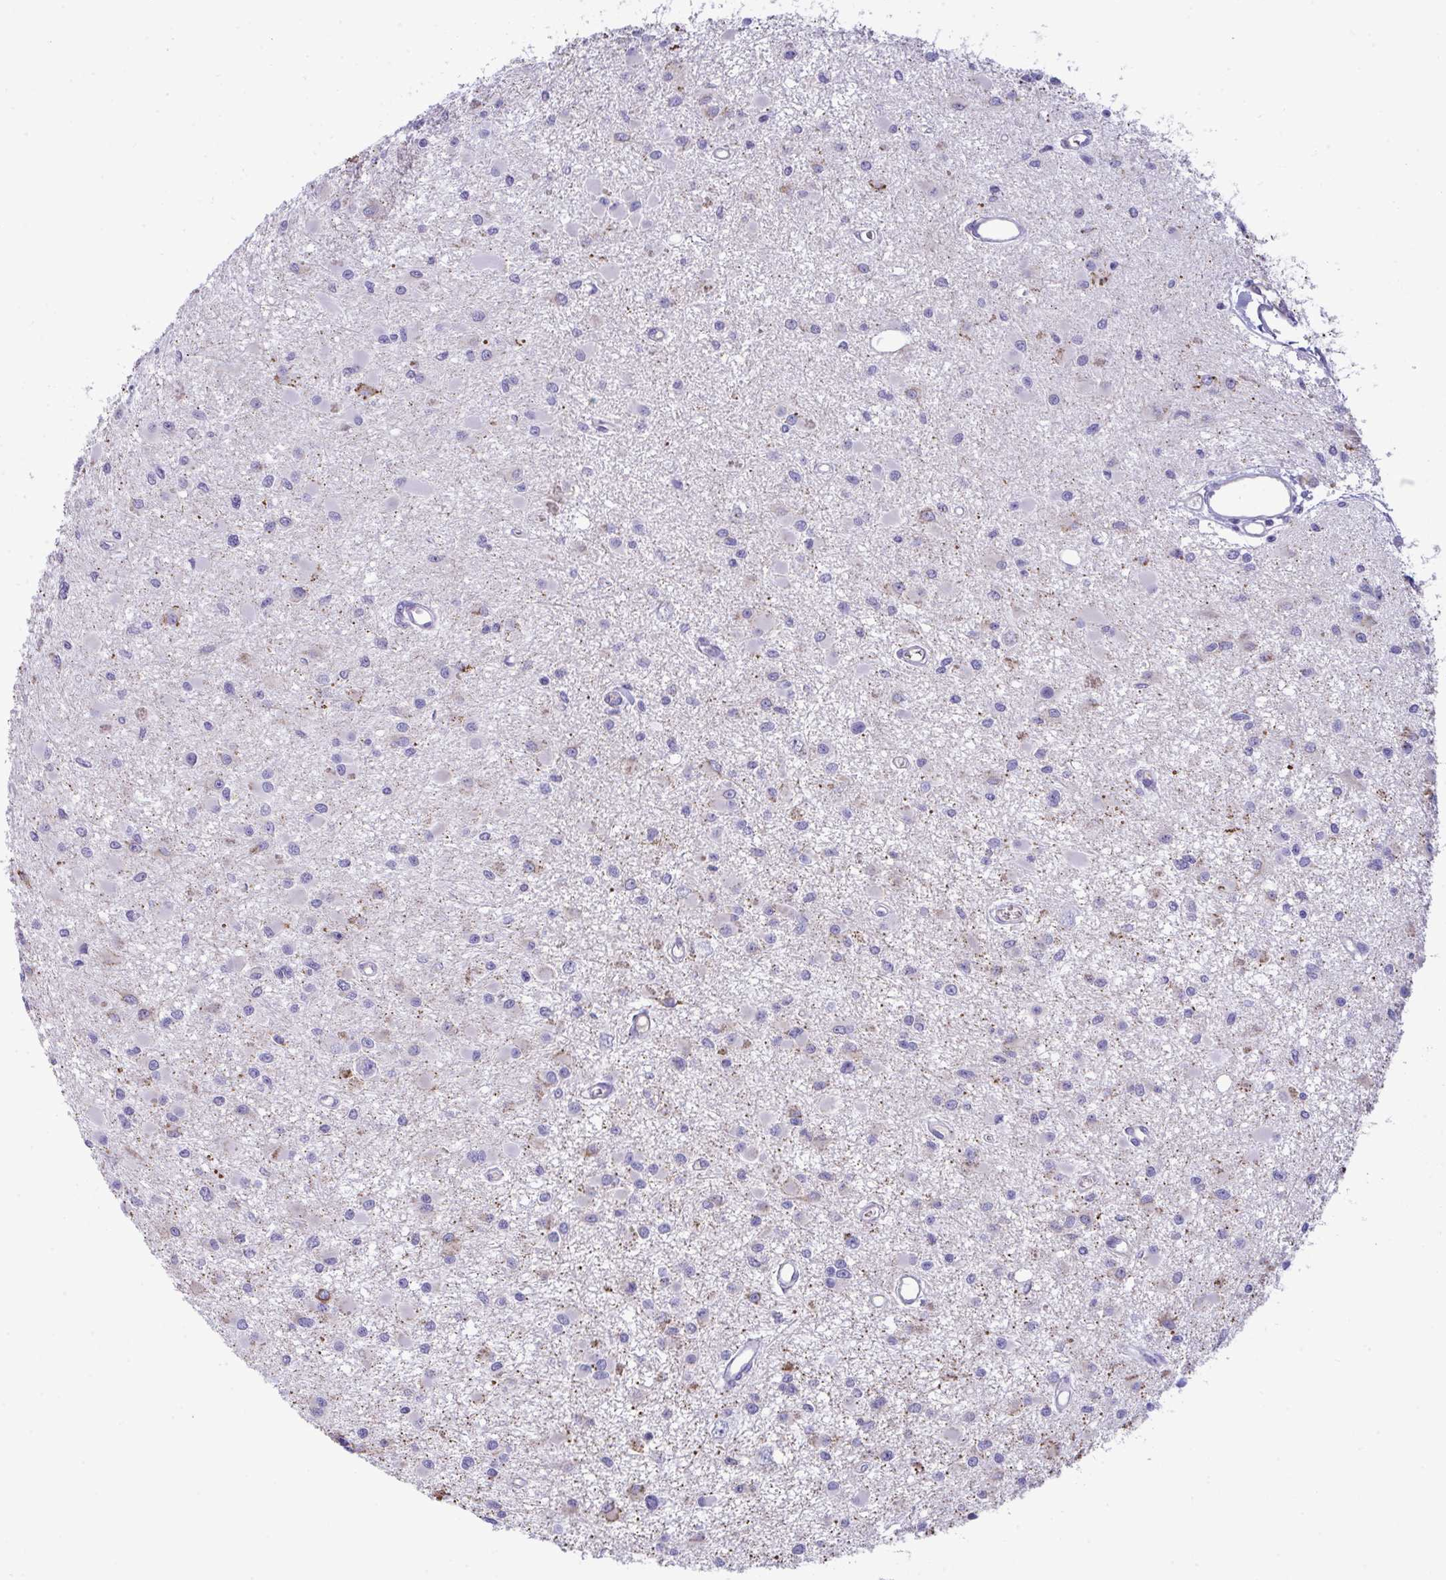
{"staining": {"intensity": "negative", "quantity": "none", "location": "none"}, "tissue": "glioma", "cell_type": "Tumor cells", "image_type": "cancer", "snomed": [{"axis": "morphology", "description": "Glioma, malignant, High grade"}, {"axis": "topography", "description": "Brain"}], "caption": "Tumor cells show no significant protein positivity in malignant glioma (high-grade).", "gene": "PLA2G12B", "patient": {"sex": "male", "age": 54}}